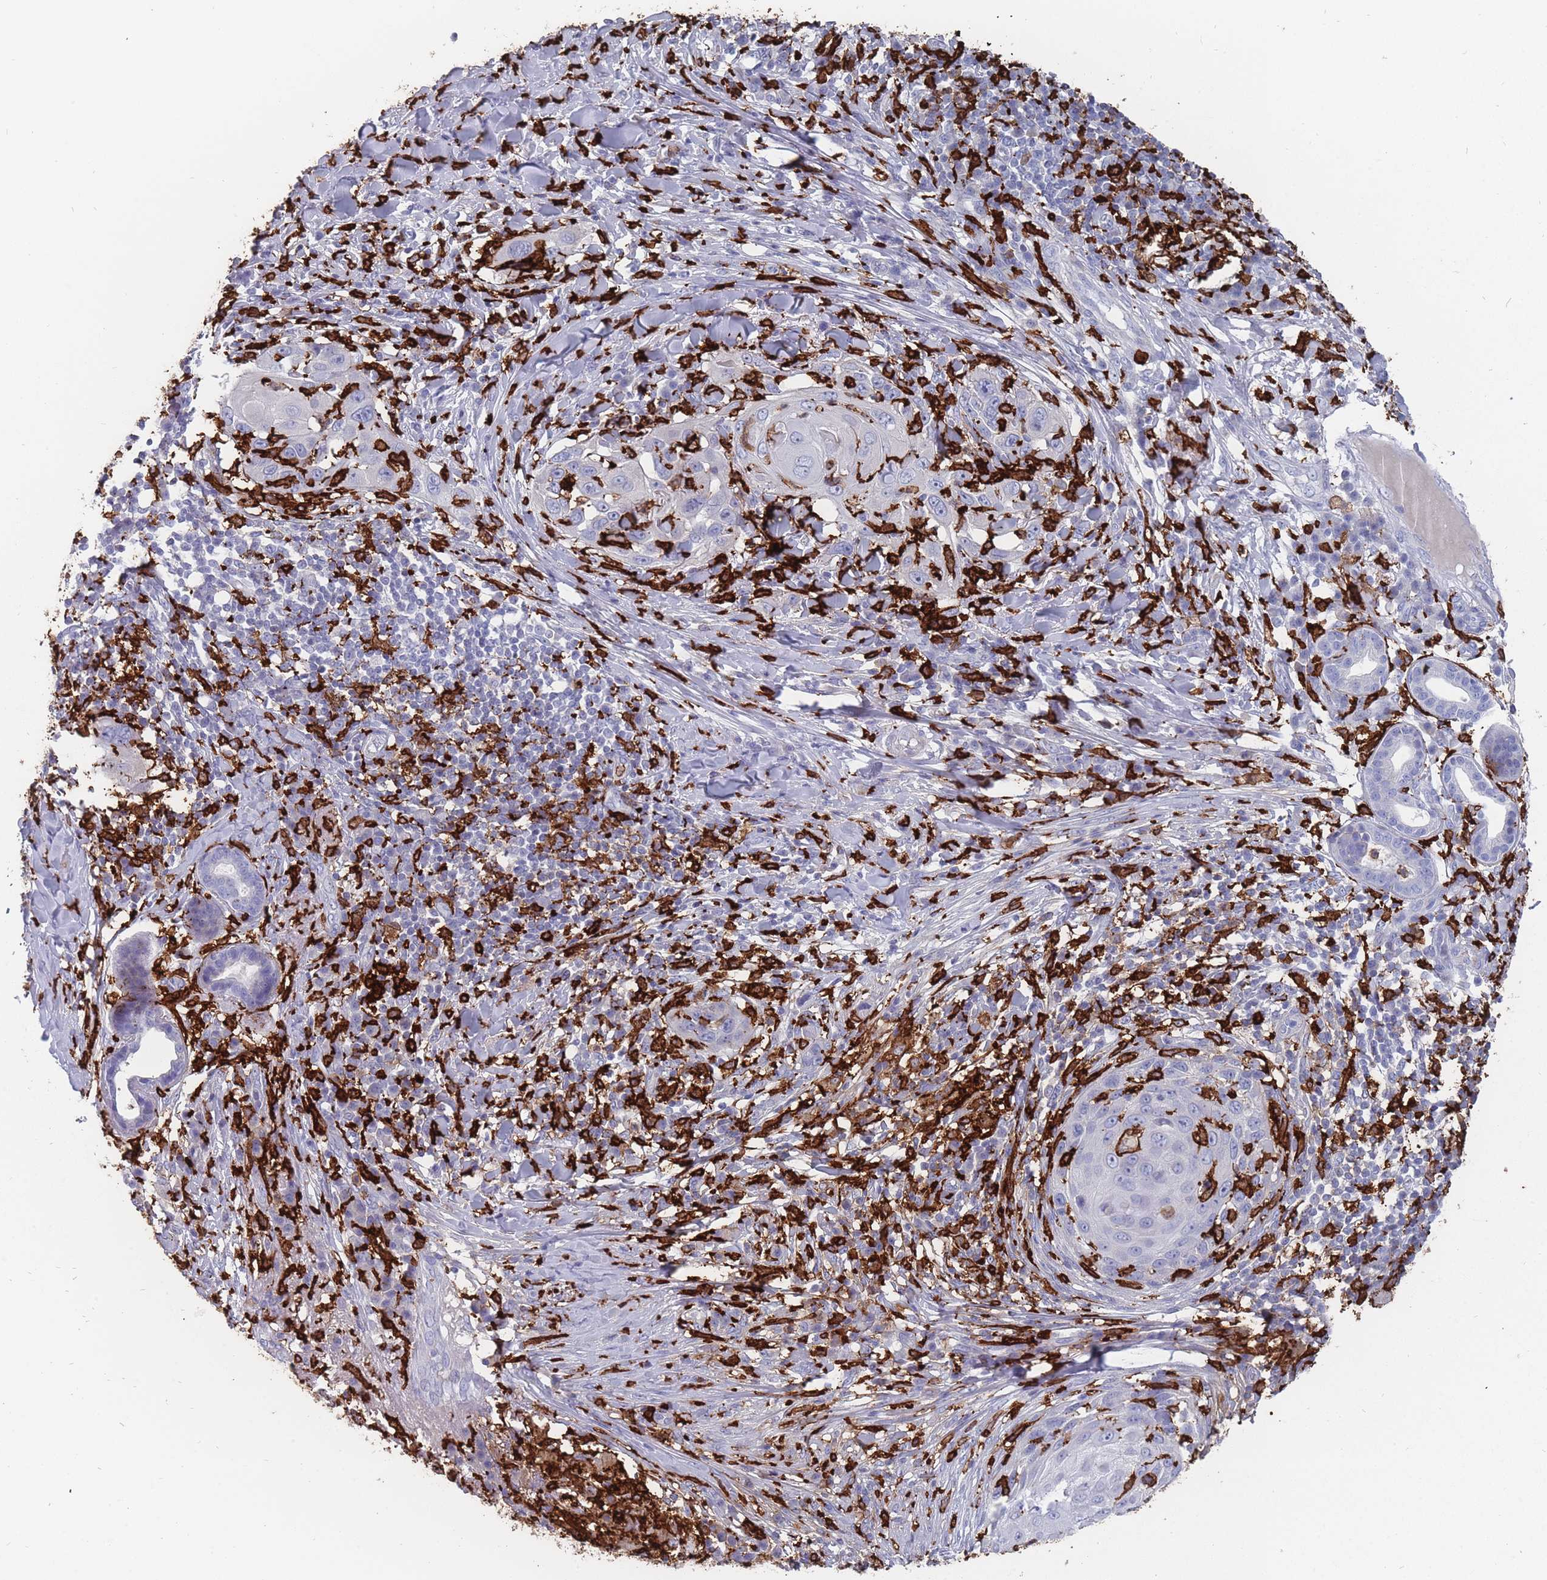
{"staining": {"intensity": "negative", "quantity": "none", "location": "none"}, "tissue": "skin cancer", "cell_type": "Tumor cells", "image_type": "cancer", "snomed": [{"axis": "morphology", "description": "Squamous cell carcinoma, NOS"}, {"axis": "topography", "description": "Skin"}], "caption": "Micrograph shows no protein expression in tumor cells of squamous cell carcinoma (skin) tissue. (Stains: DAB (3,3'-diaminobenzidine) IHC with hematoxylin counter stain, Microscopy: brightfield microscopy at high magnification).", "gene": "AIF1", "patient": {"sex": "female", "age": 44}}